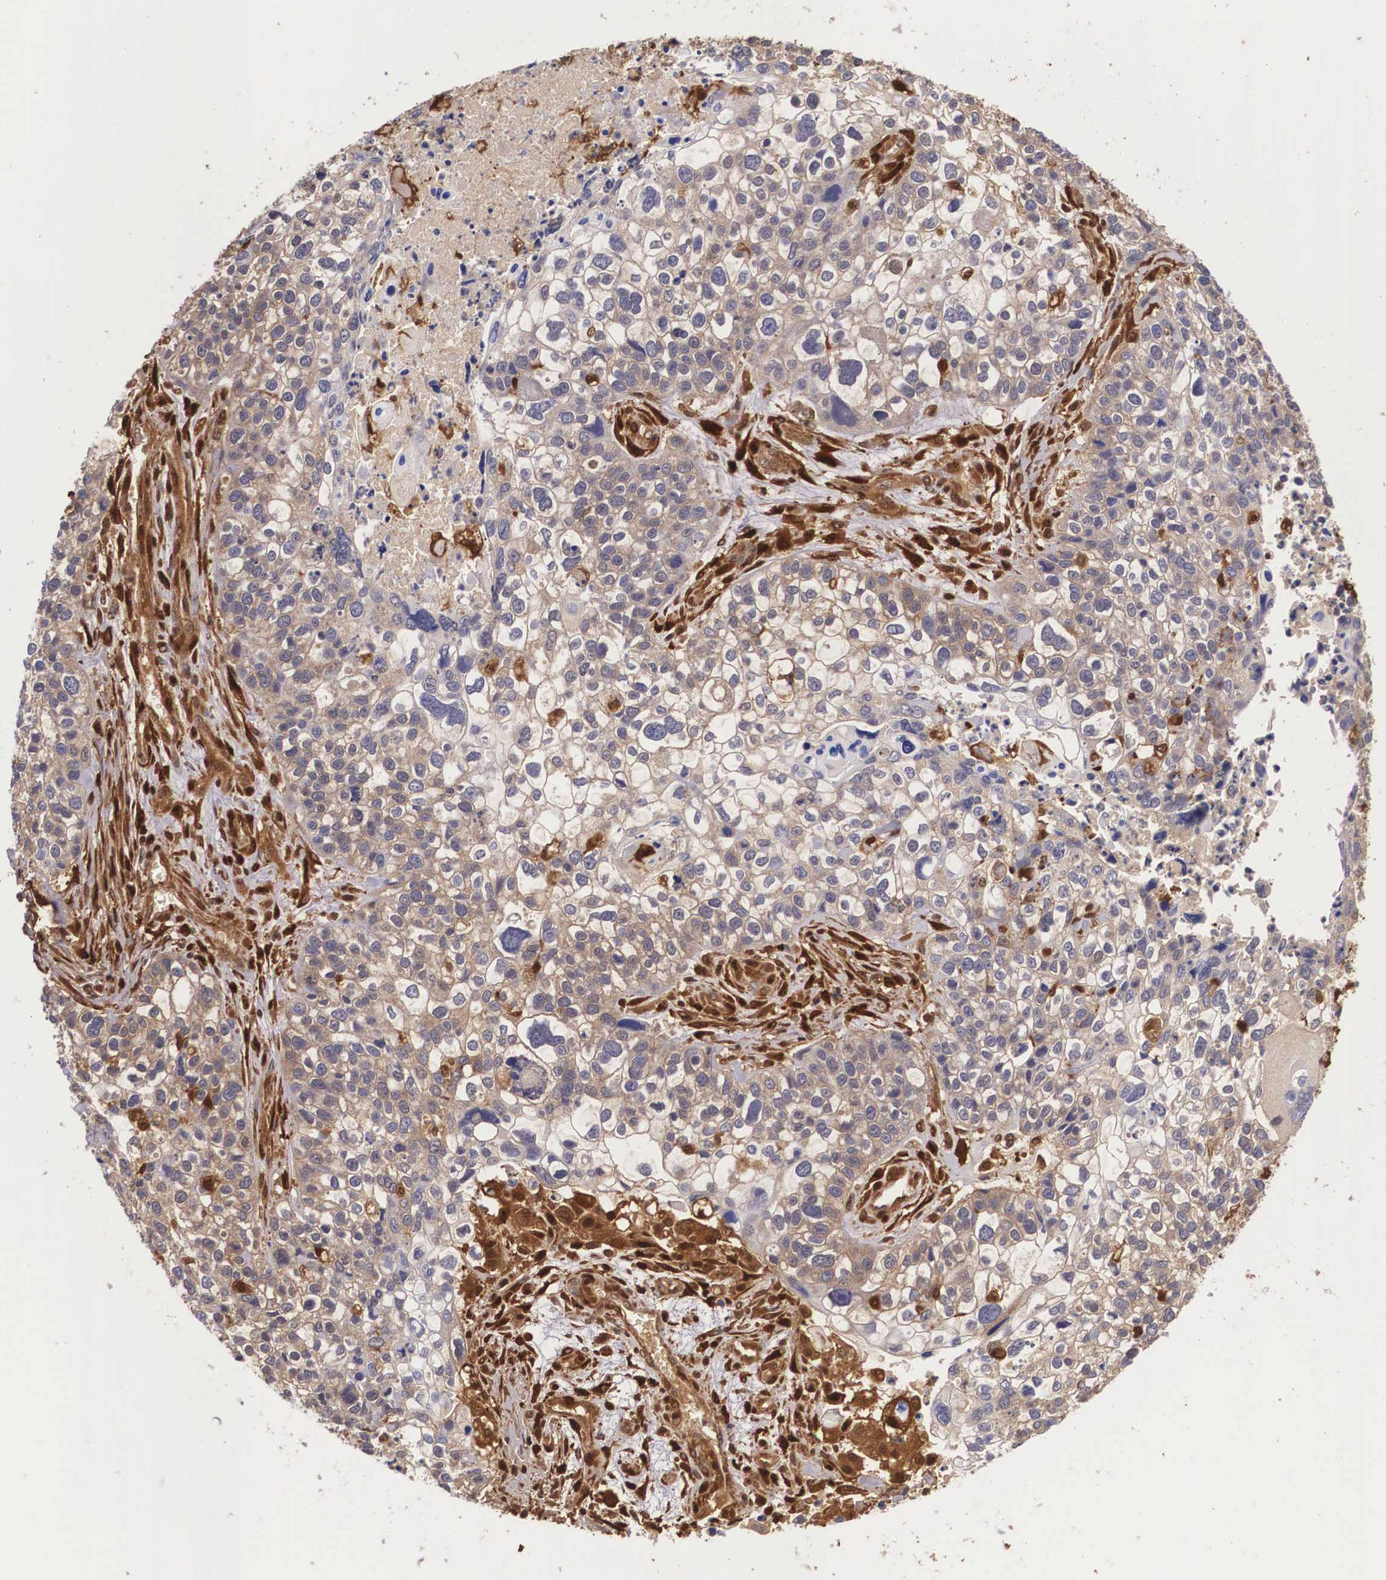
{"staining": {"intensity": "weak", "quantity": "<25%", "location": "cytoplasmic/membranous"}, "tissue": "lung cancer", "cell_type": "Tumor cells", "image_type": "cancer", "snomed": [{"axis": "morphology", "description": "Squamous cell carcinoma, NOS"}, {"axis": "topography", "description": "Lymph node"}, {"axis": "topography", "description": "Lung"}], "caption": "There is no significant expression in tumor cells of lung cancer (squamous cell carcinoma).", "gene": "LGALS1", "patient": {"sex": "male", "age": 74}}